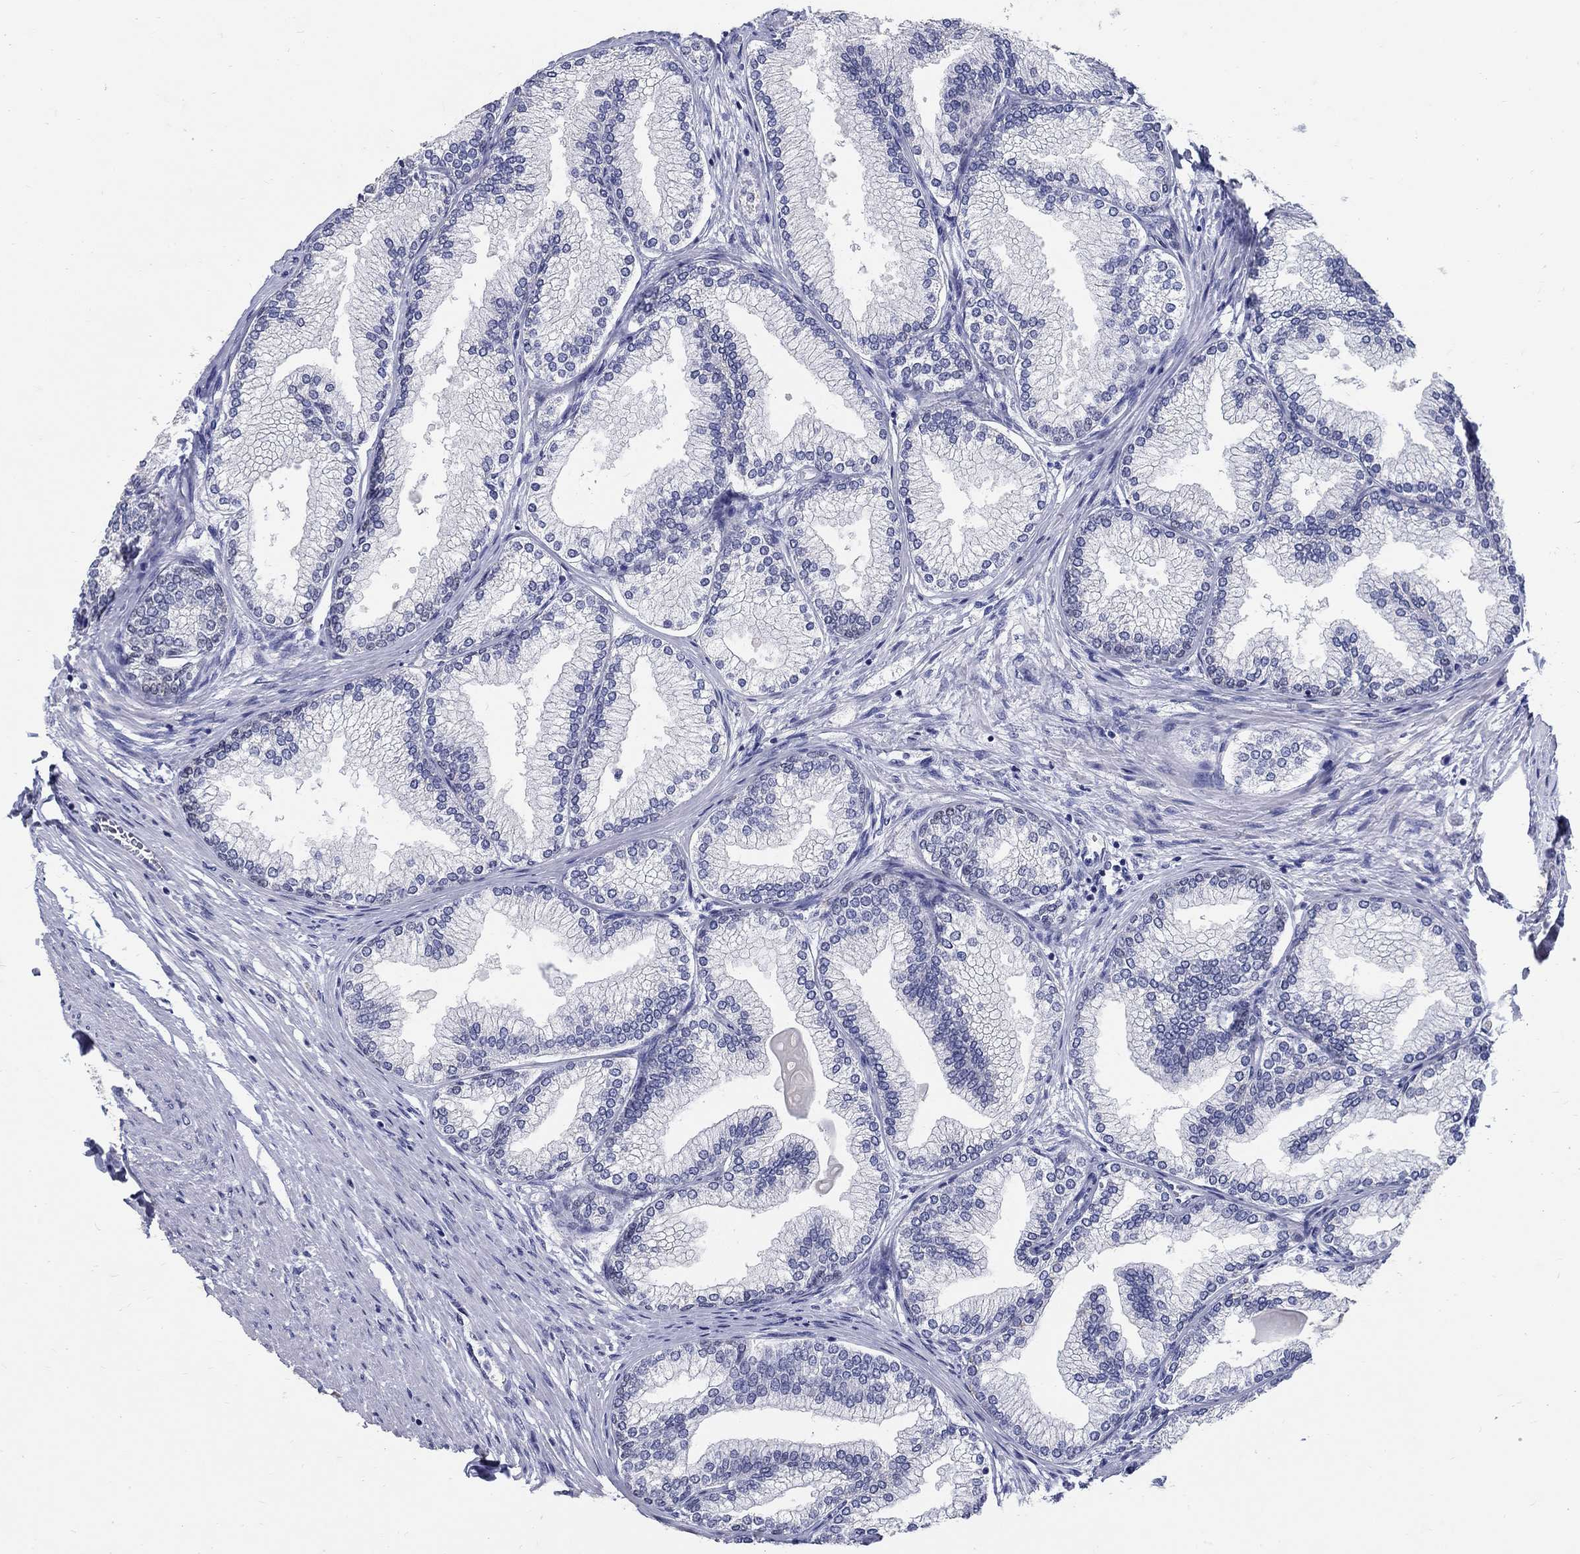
{"staining": {"intensity": "negative", "quantity": "none", "location": "none"}, "tissue": "prostate", "cell_type": "Glandular cells", "image_type": "normal", "snomed": [{"axis": "morphology", "description": "Normal tissue, NOS"}, {"axis": "topography", "description": "Prostate"}], "caption": "This is a histopathology image of IHC staining of unremarkable prostate, which shows no expression in glandular cells.", "gene": "SOX2", "patient": {"sex": "male", "age": 72}}